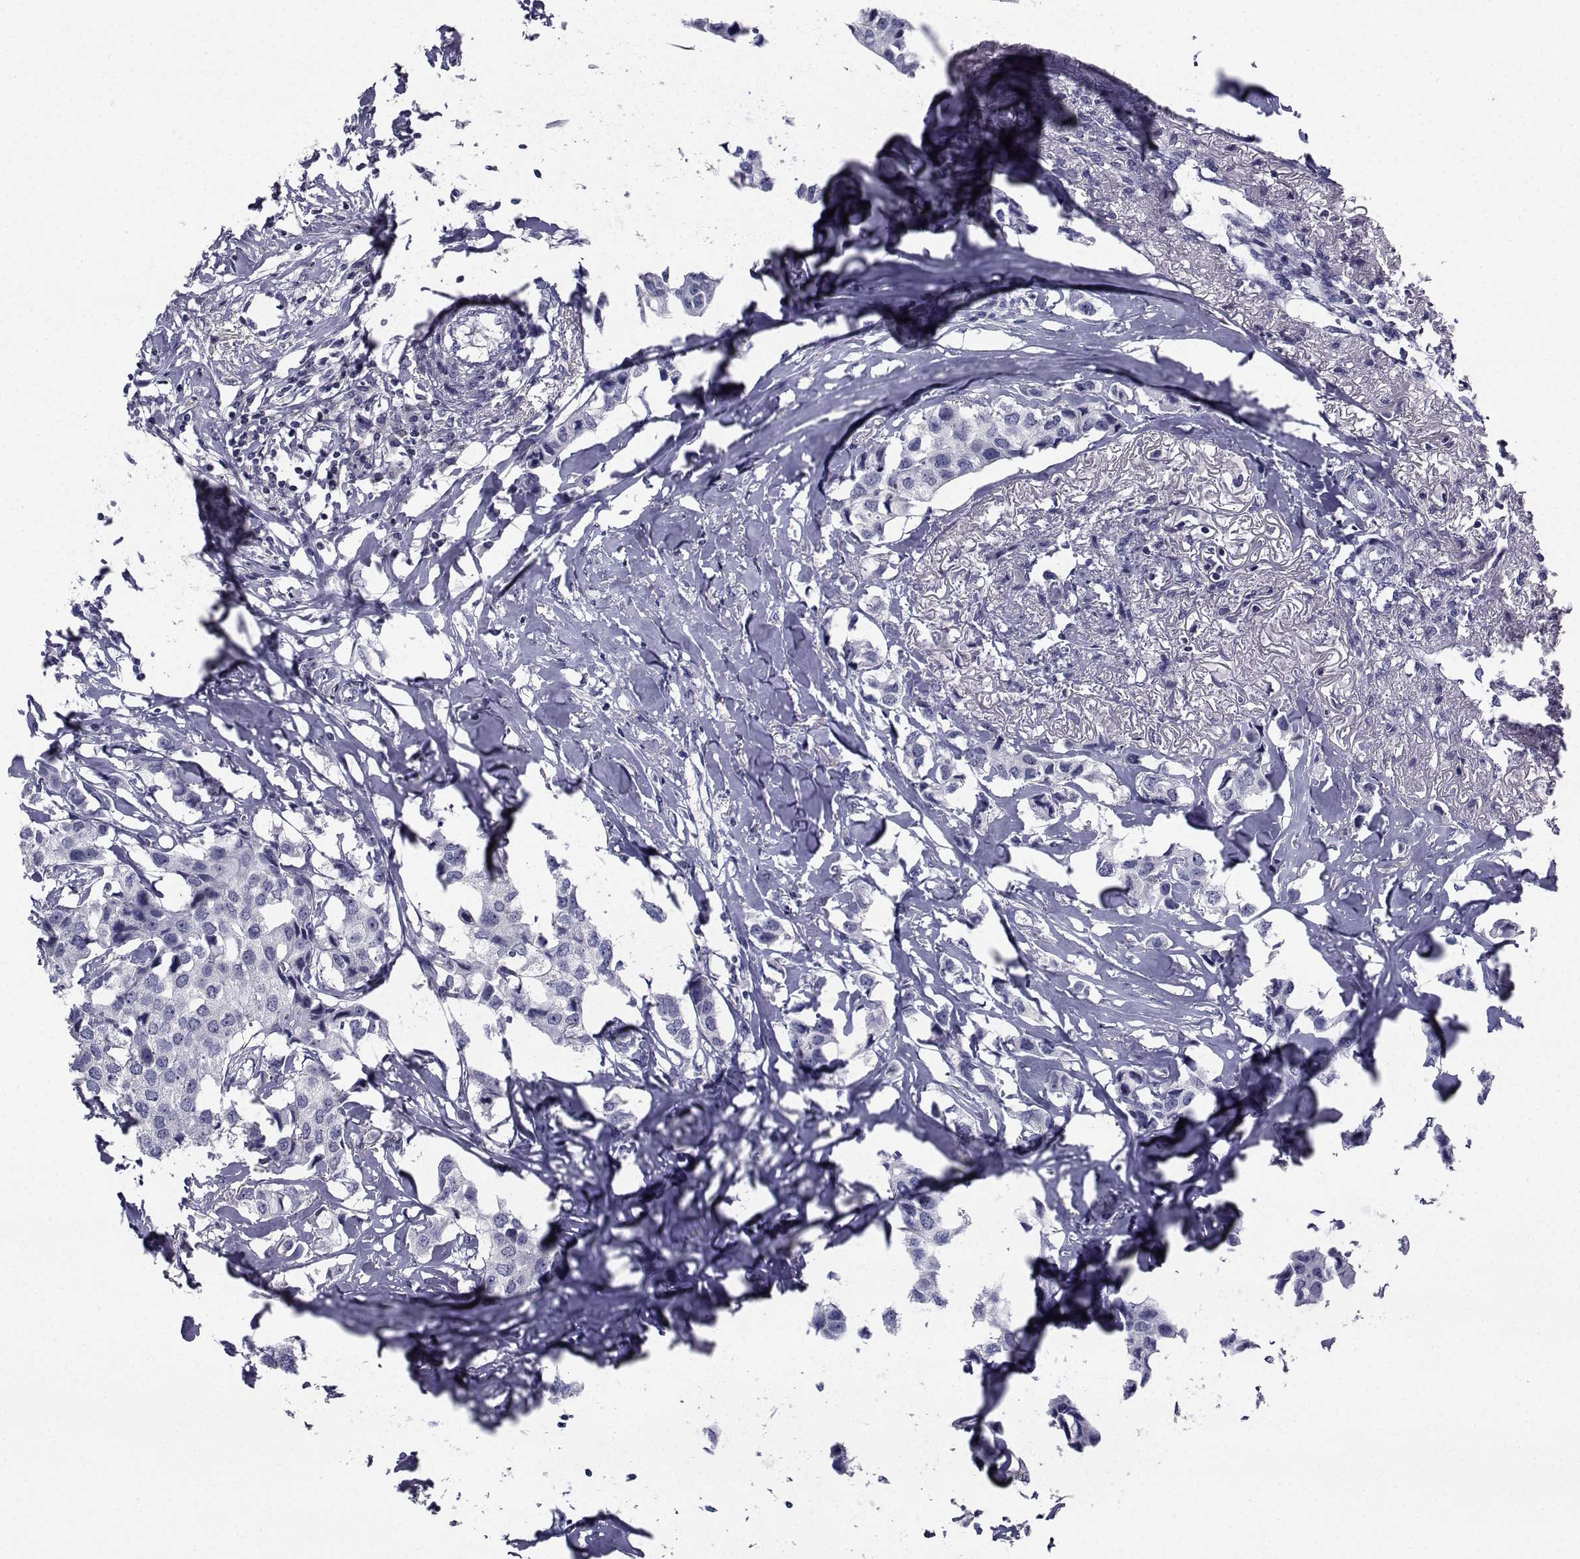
{"staining": {"intensity": "negative", "quantity": "none", "location": "none"}, "tissue": "breast cancer", "cell_type": "Tumor cells", "image_type": "cancer", "snomed": [{"axis": "morphology", "description": "Duct carcinoma"}, {"axis": "topography", "description": "Breast"}], "caption": "Breast intraductal carcinoma was stained to show a protein in brown. There is no significant staining in tumor cells.", "gene": "CHRNA1", "patient": {"sex": "female", "age": 80}}